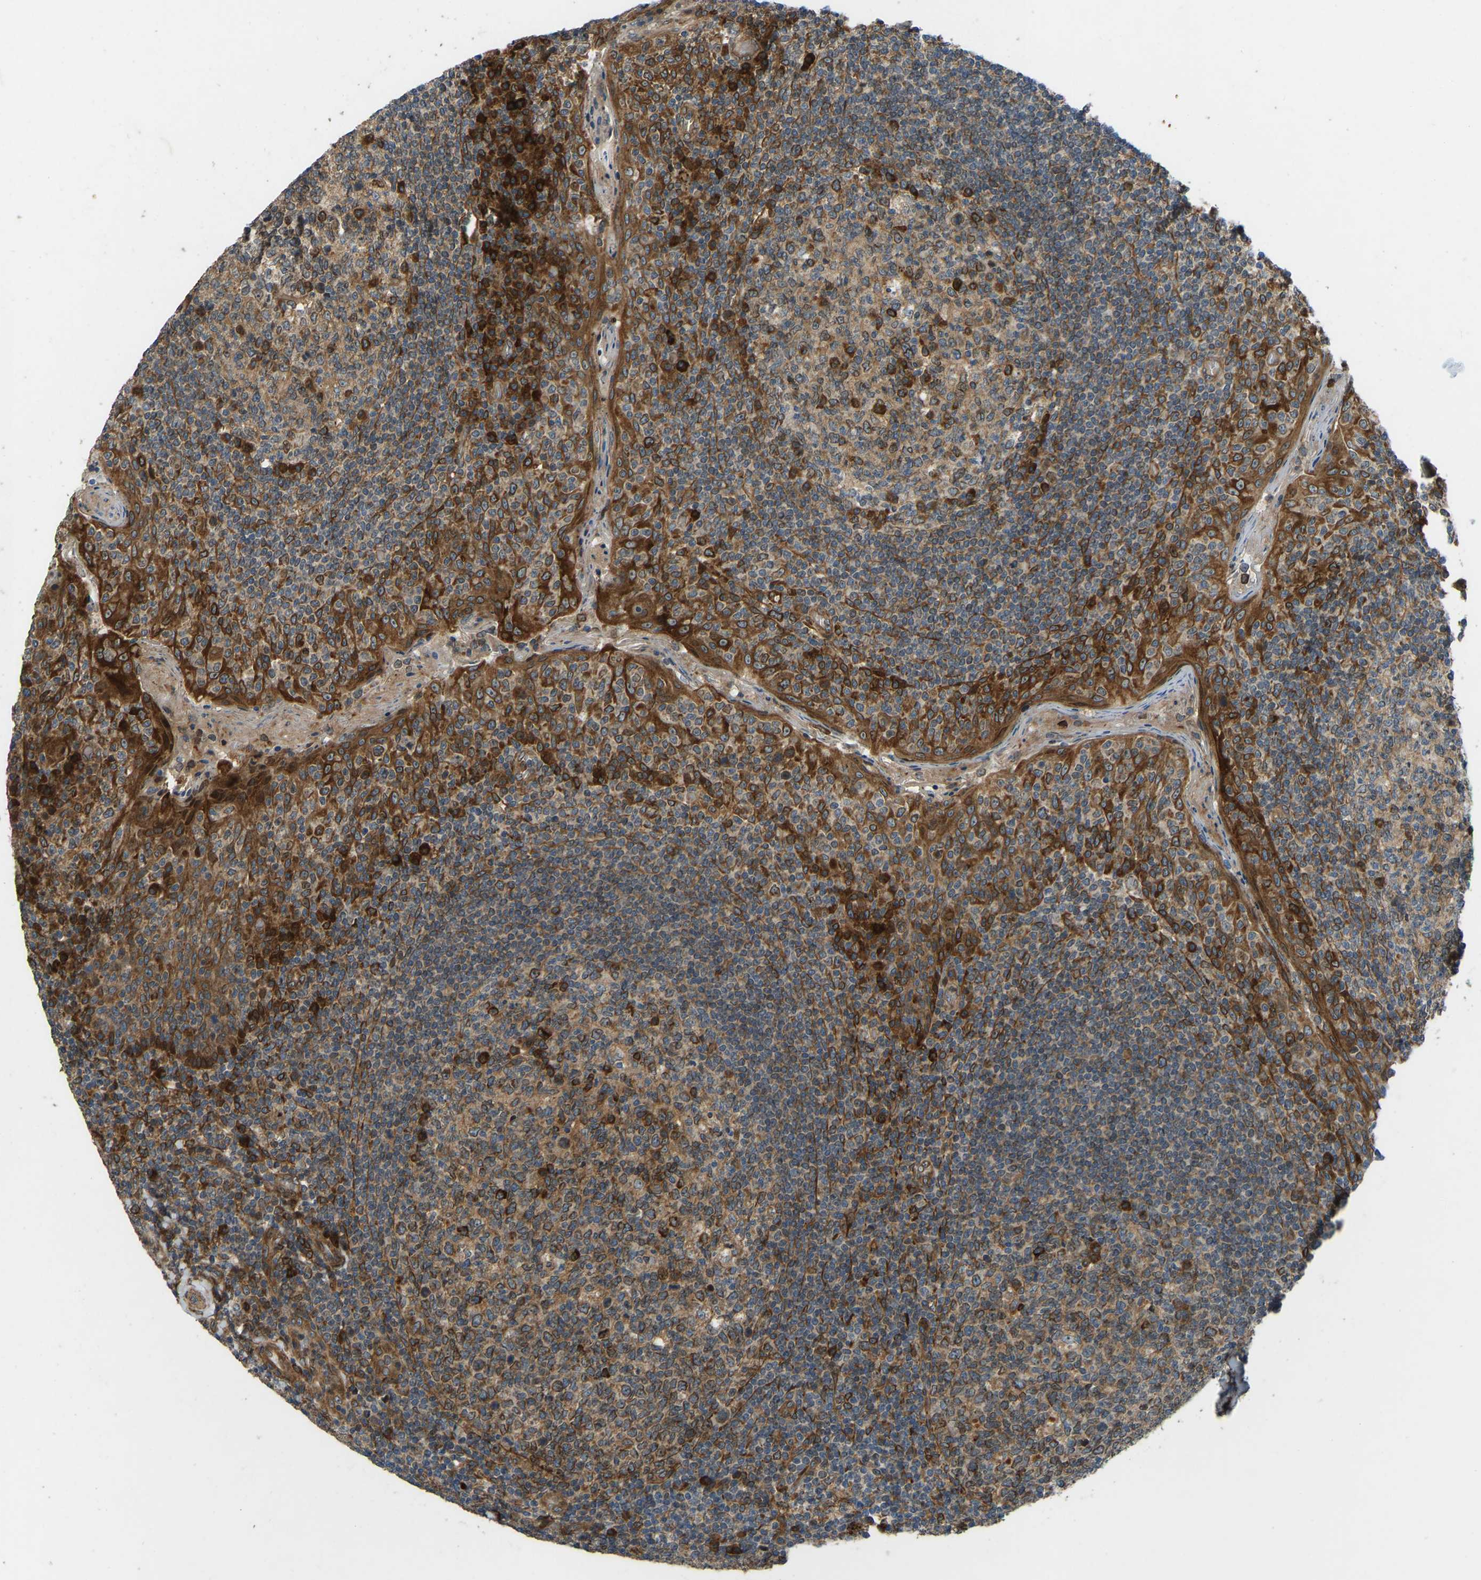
{"staining": {"intensity": "strong", "quantity": ">75%", "location": "cytoplasmic/membranous"}, "tissue": "tonsil", "cell_type": "Germinal center cells", "image_type": "normal", "snomed": [{"axis": "morphology", "description": "Normal tissue, NOS"}, {"axis": "topography", "description": "Tonsil"}], "caption": "DAB immunohistochemical staining of normal human tonsil reveals strong cytoplasmic/membranous protein expression in approximately >75% of germinal center cells. (Brightfield microscopy of DAB IHC at high magnification).", "gene": "OS9", "patient": {"sex": "female", "age": 19}}